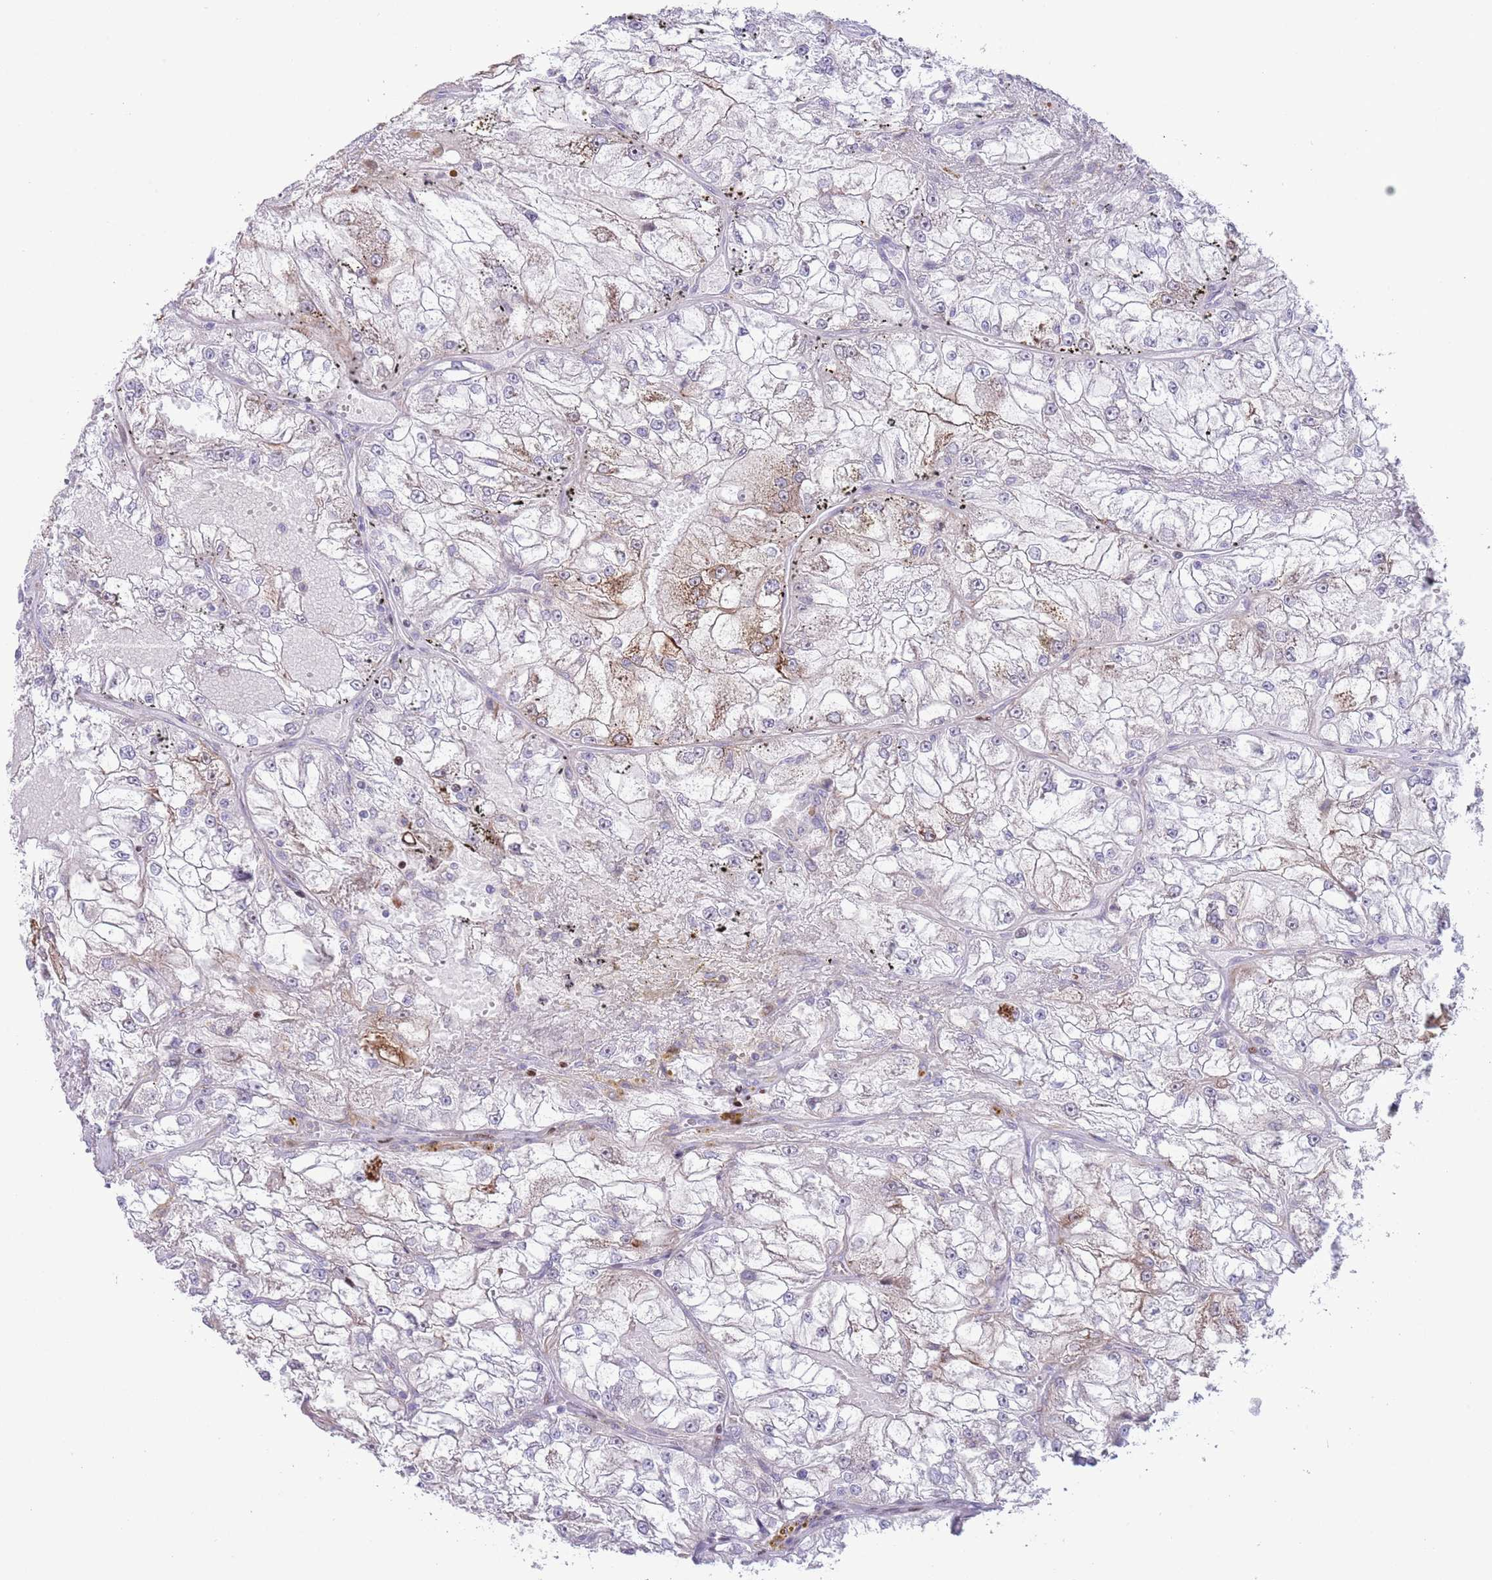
{"staining": {"intensity": "moderate", "quantity": "<25%", "location": "cytoplasmic/membranous"}, "tissue": "renal cancer", "cell_type": "Tumor cells", "image_type": "cancer", "snomed": [{"axis": "morphology", "description": "Adenocarcinoma, NOS"}, {"axis": "topography", "description": "Kidney"}], "caption": "A brown stain shows moderate cytoplasmic/membranous staining of a protein in renal adenocarcinoma tumor cells.", "gene": "ANO8", "patient": {"sex": "female", "age": 72}}